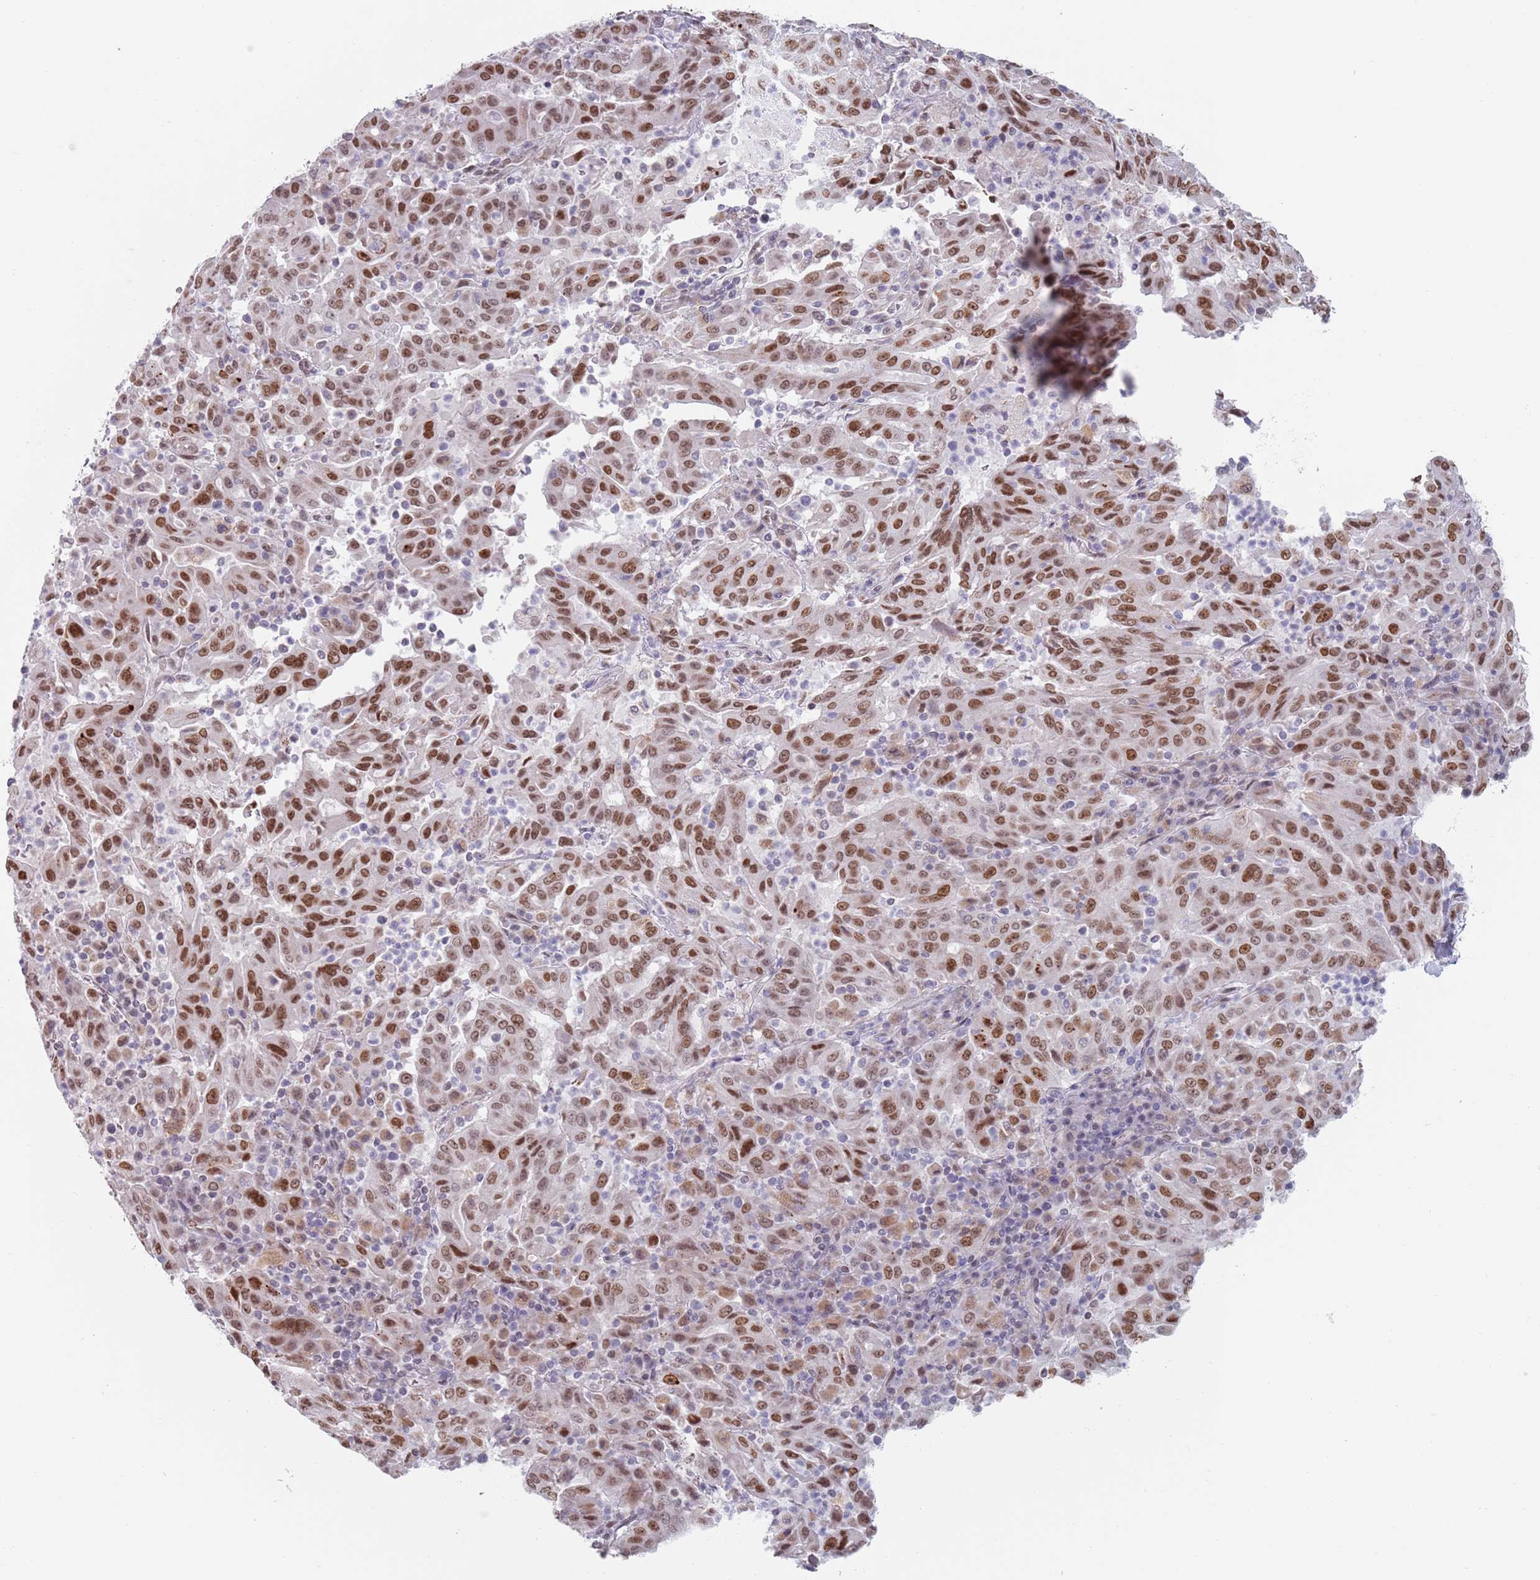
{"staining": {"intensity": "moderate", "quantity": ">75%", "location": "nuclear"}, "tissue": "pancreatic cancer", "cell_type": "Tumor cells", "image_type": "cancer", "snomed": [{"axis": "morphology", "description": "Adenocarcinoma, NOS"}, {"axis": "topography", "description": "Pancreas"}], "caption": "A high-resolution histopathology image shows IHC staining of adenocarcinoma (pancreatic), which displays moderate nuclear staining in approximately >75% of tumor cells. The protein of interest is stained brown, and the nuclei are stained in blue (DAB (3,3'-diaminobenzidine) IHC with brightfield microscopy, high magnification).", "gene": "MFSD12", "patient": {"sex": "male", "age": 63}}